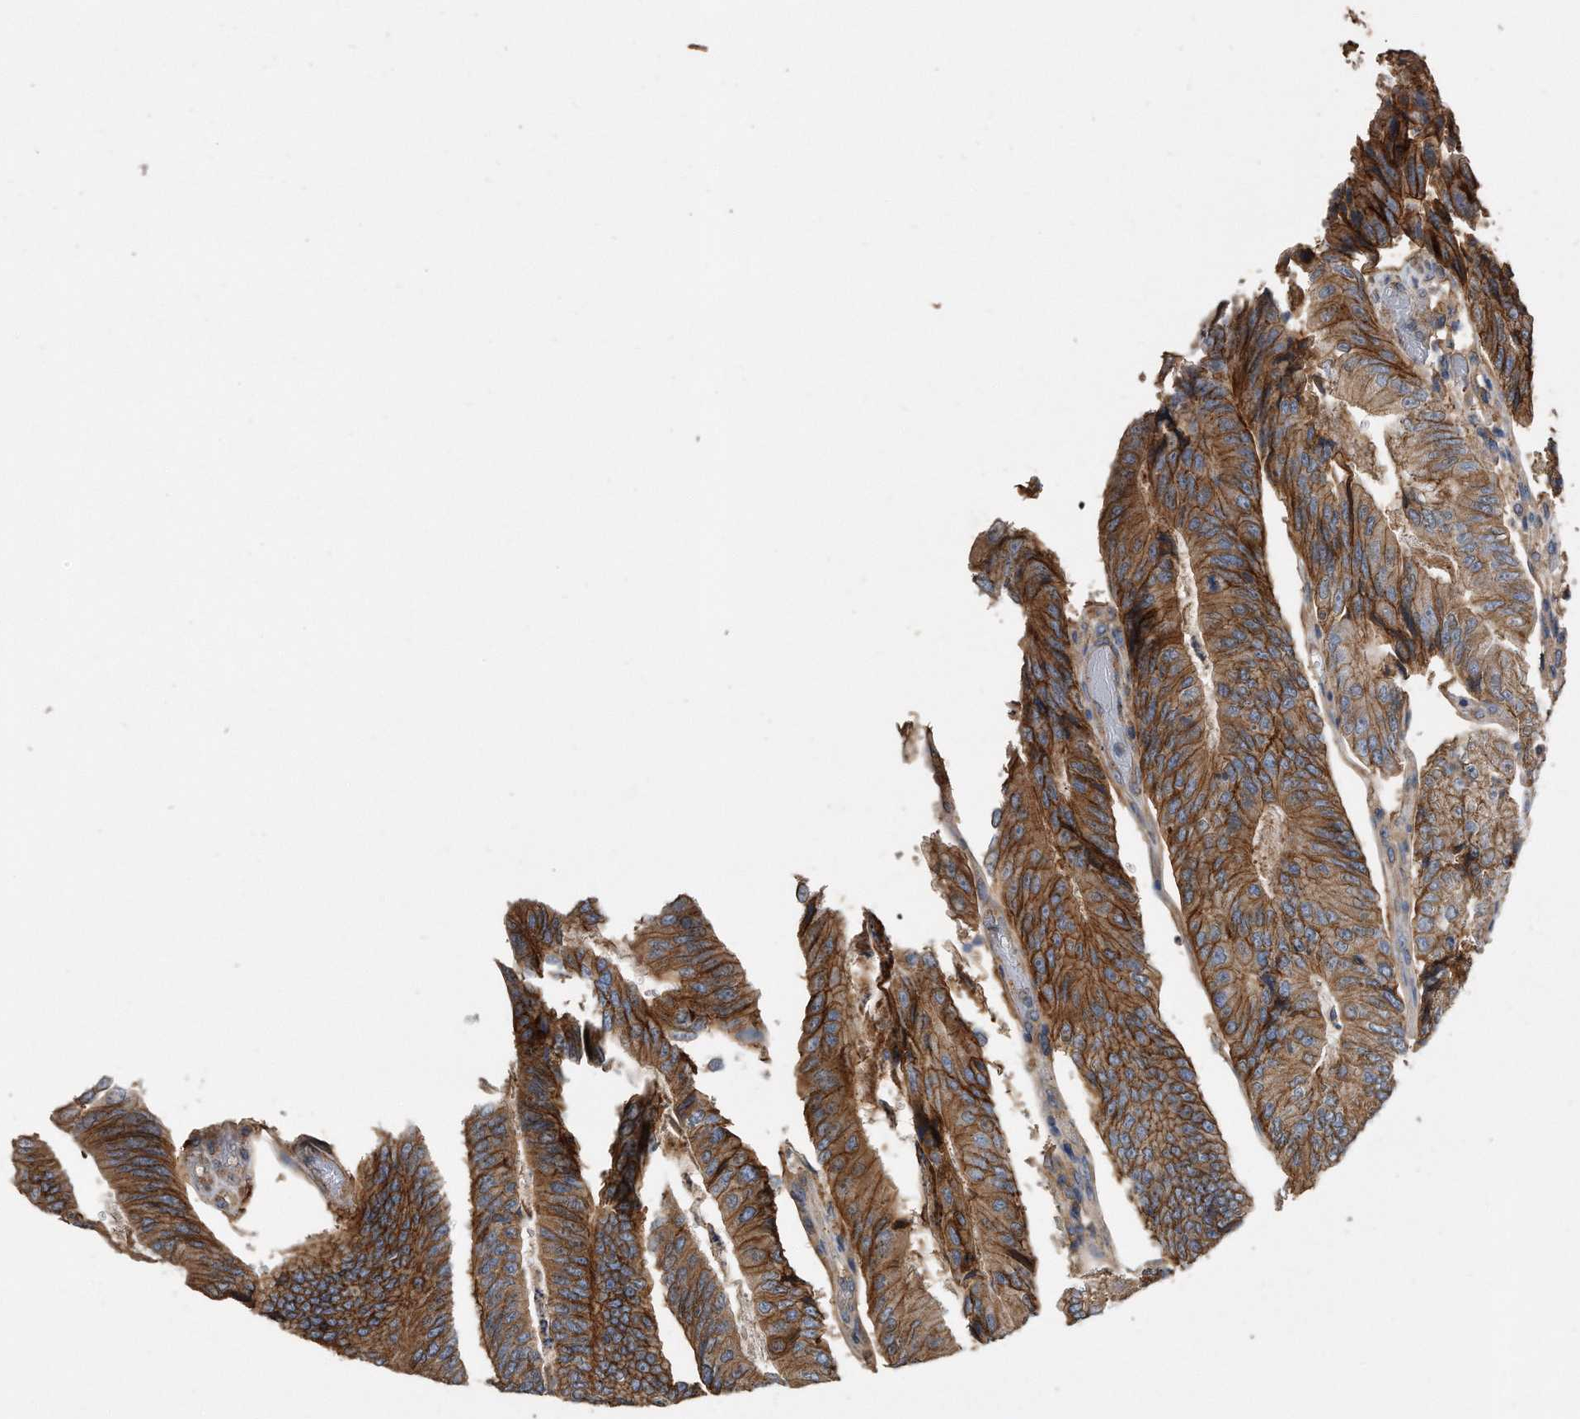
{"staining": {"intensity": "moderate", "quantity": ">75%", "location": "cytoplasmic/membranous"}, "tissue": "colorectal cancer", "cell_type": "Tumor cells", "image_type": "cancer", "snomed": [{"axis": "morphology", "description": "Adenocarcinoma, NOS"}, {"axis": "topography", "description": "Colon"}], "caption": "An immunohistochemistry (IHC) histopathology image of tumor tissue is shown. Protein staining in brown highlights moderate cytoplasmic/membranous positivity in colorectal cancer (adenocarcinoma) within tumor cells.", "gene": "CDCP1", "patient": {"sex": "female", "age": 67}}